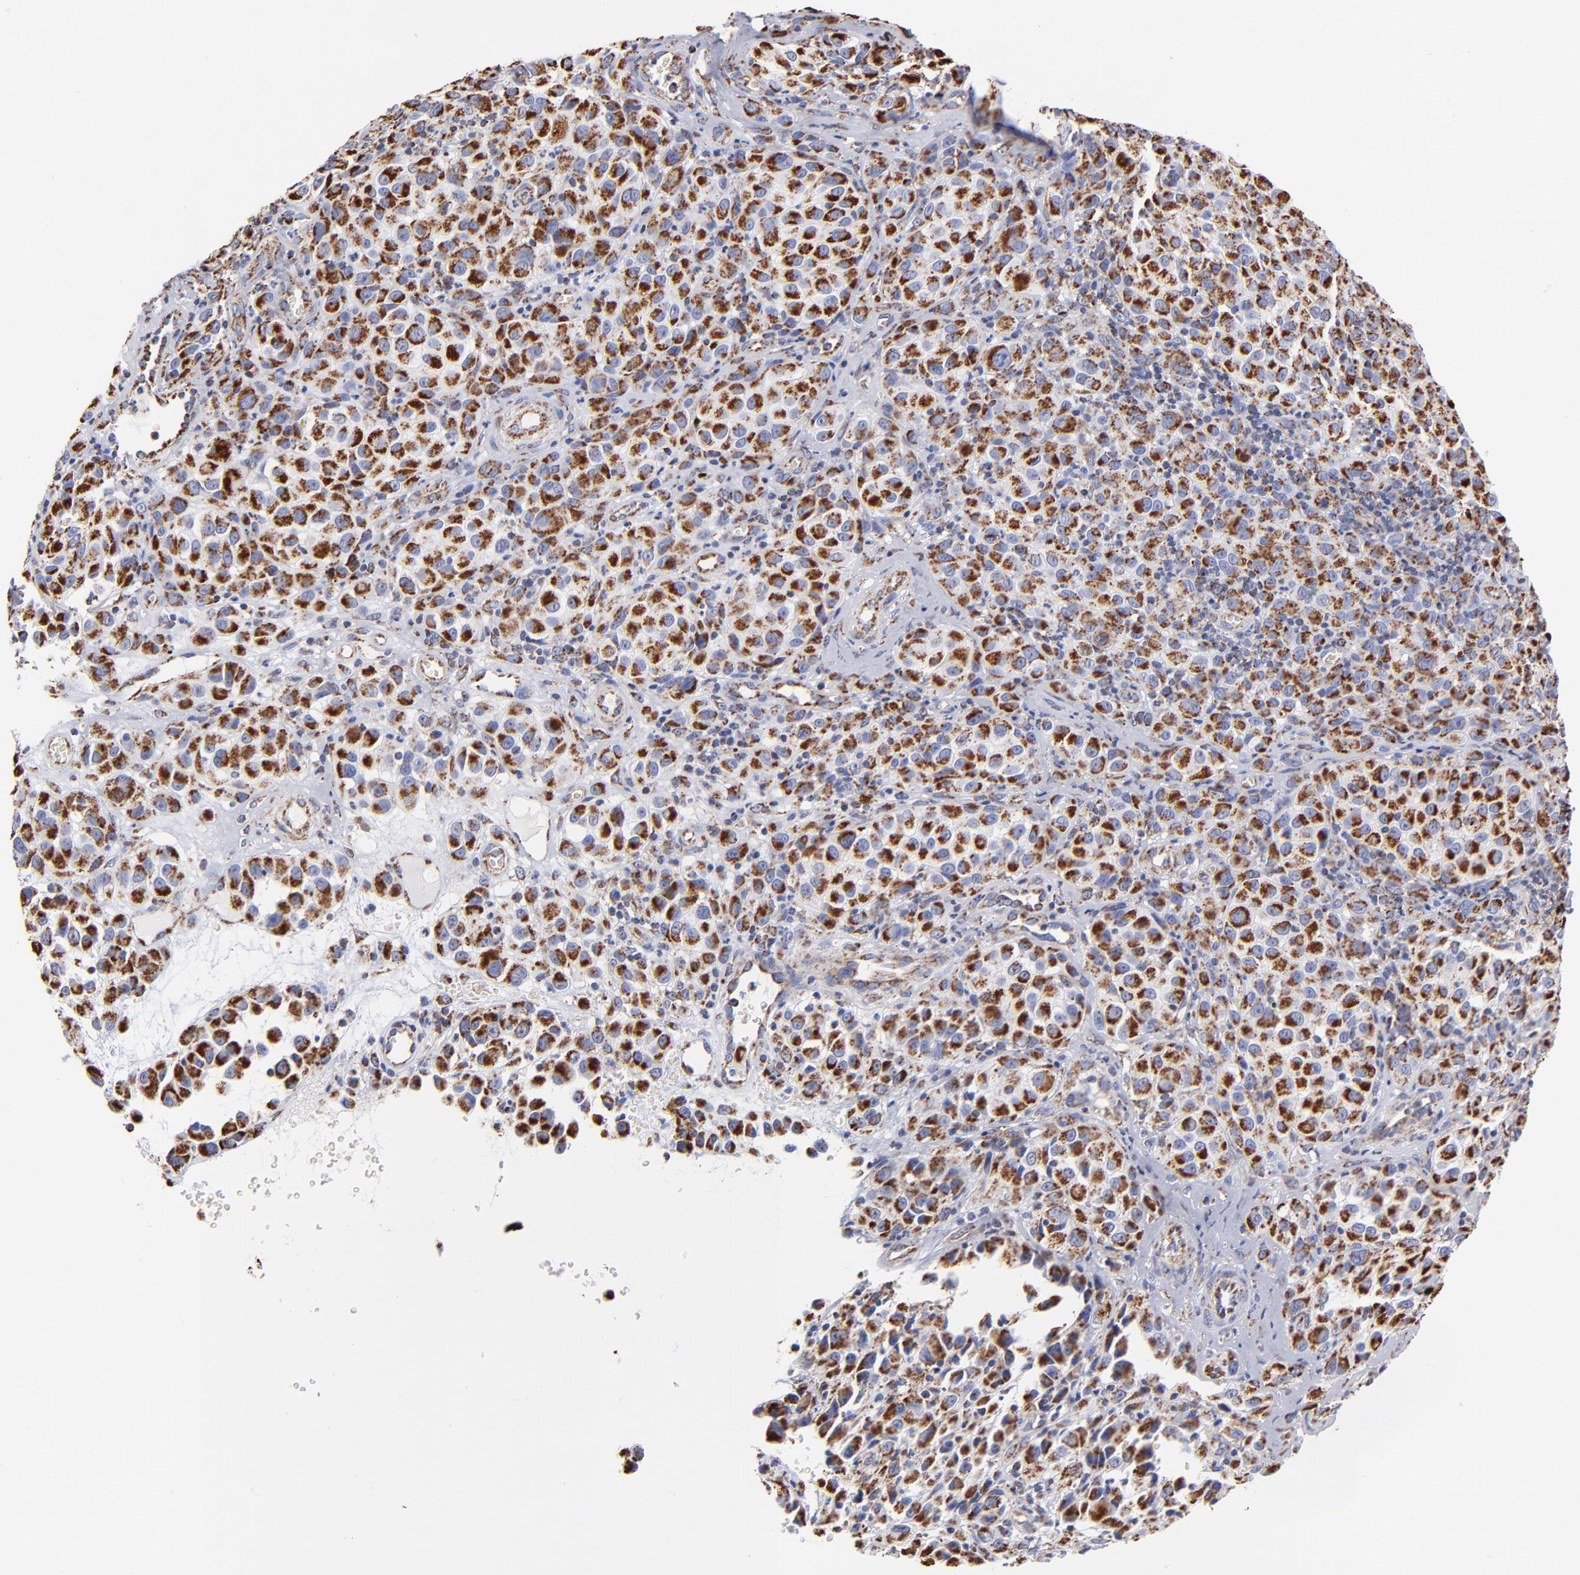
{"staining": {"intensity": "strong", "quantity": ">75%", "location": "cytoplasmic/membranous"}, "tissue": "melanoma", "cell_type": "Tumor cells", "image_type": "cancer", "snomed": [{"axis": "morphology", "description": "Malignant melanoma, NOS"}, {"axis": "topography", "description": "Skin"}], "caption": "Melanoma stained with a protein marker displays strong staining in tumor cells.", "gene": "PHB1", "patient": {"sex": "female", "age": 21}}